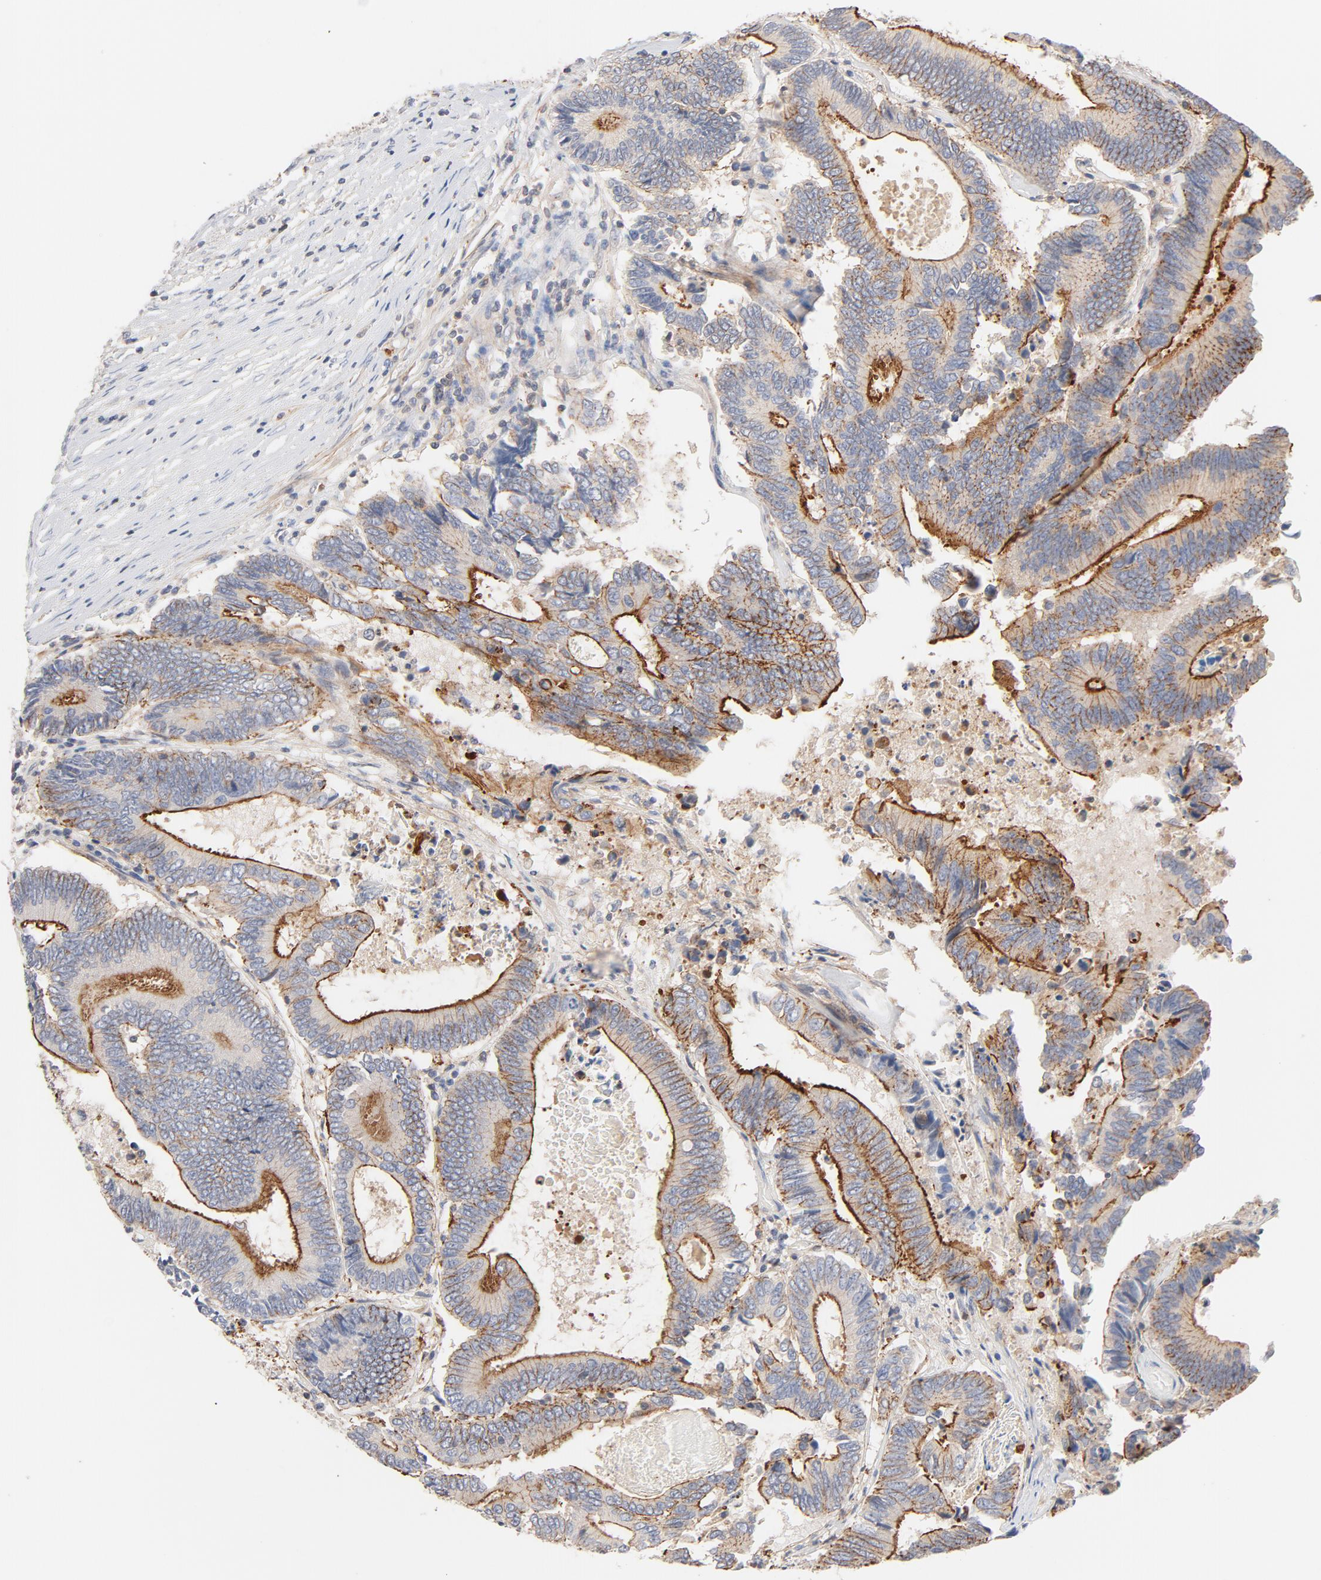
{"staining": {"intensity": "strong", "quantity": "25%-75%", "location": "cytoplasmic/membranous"}, "tissue": "colorectal cancer", "cell_type": "Tumor cells", "image_type": "cancer", "snomed": [{"axis": "morphology", "description": "Adenocarcinoma, NOS"}, {"axis": "topography", "description": "Colon"}], "caption": "Colorectal cancer stained with DAB immunohistochemistry (IHC) exhibits high levels of strong cytoplasmic/membranous staining in about 25%-75% of tumor cells.", "gene": "STRN3", "patient": {"sex": "female", "age": 78}}